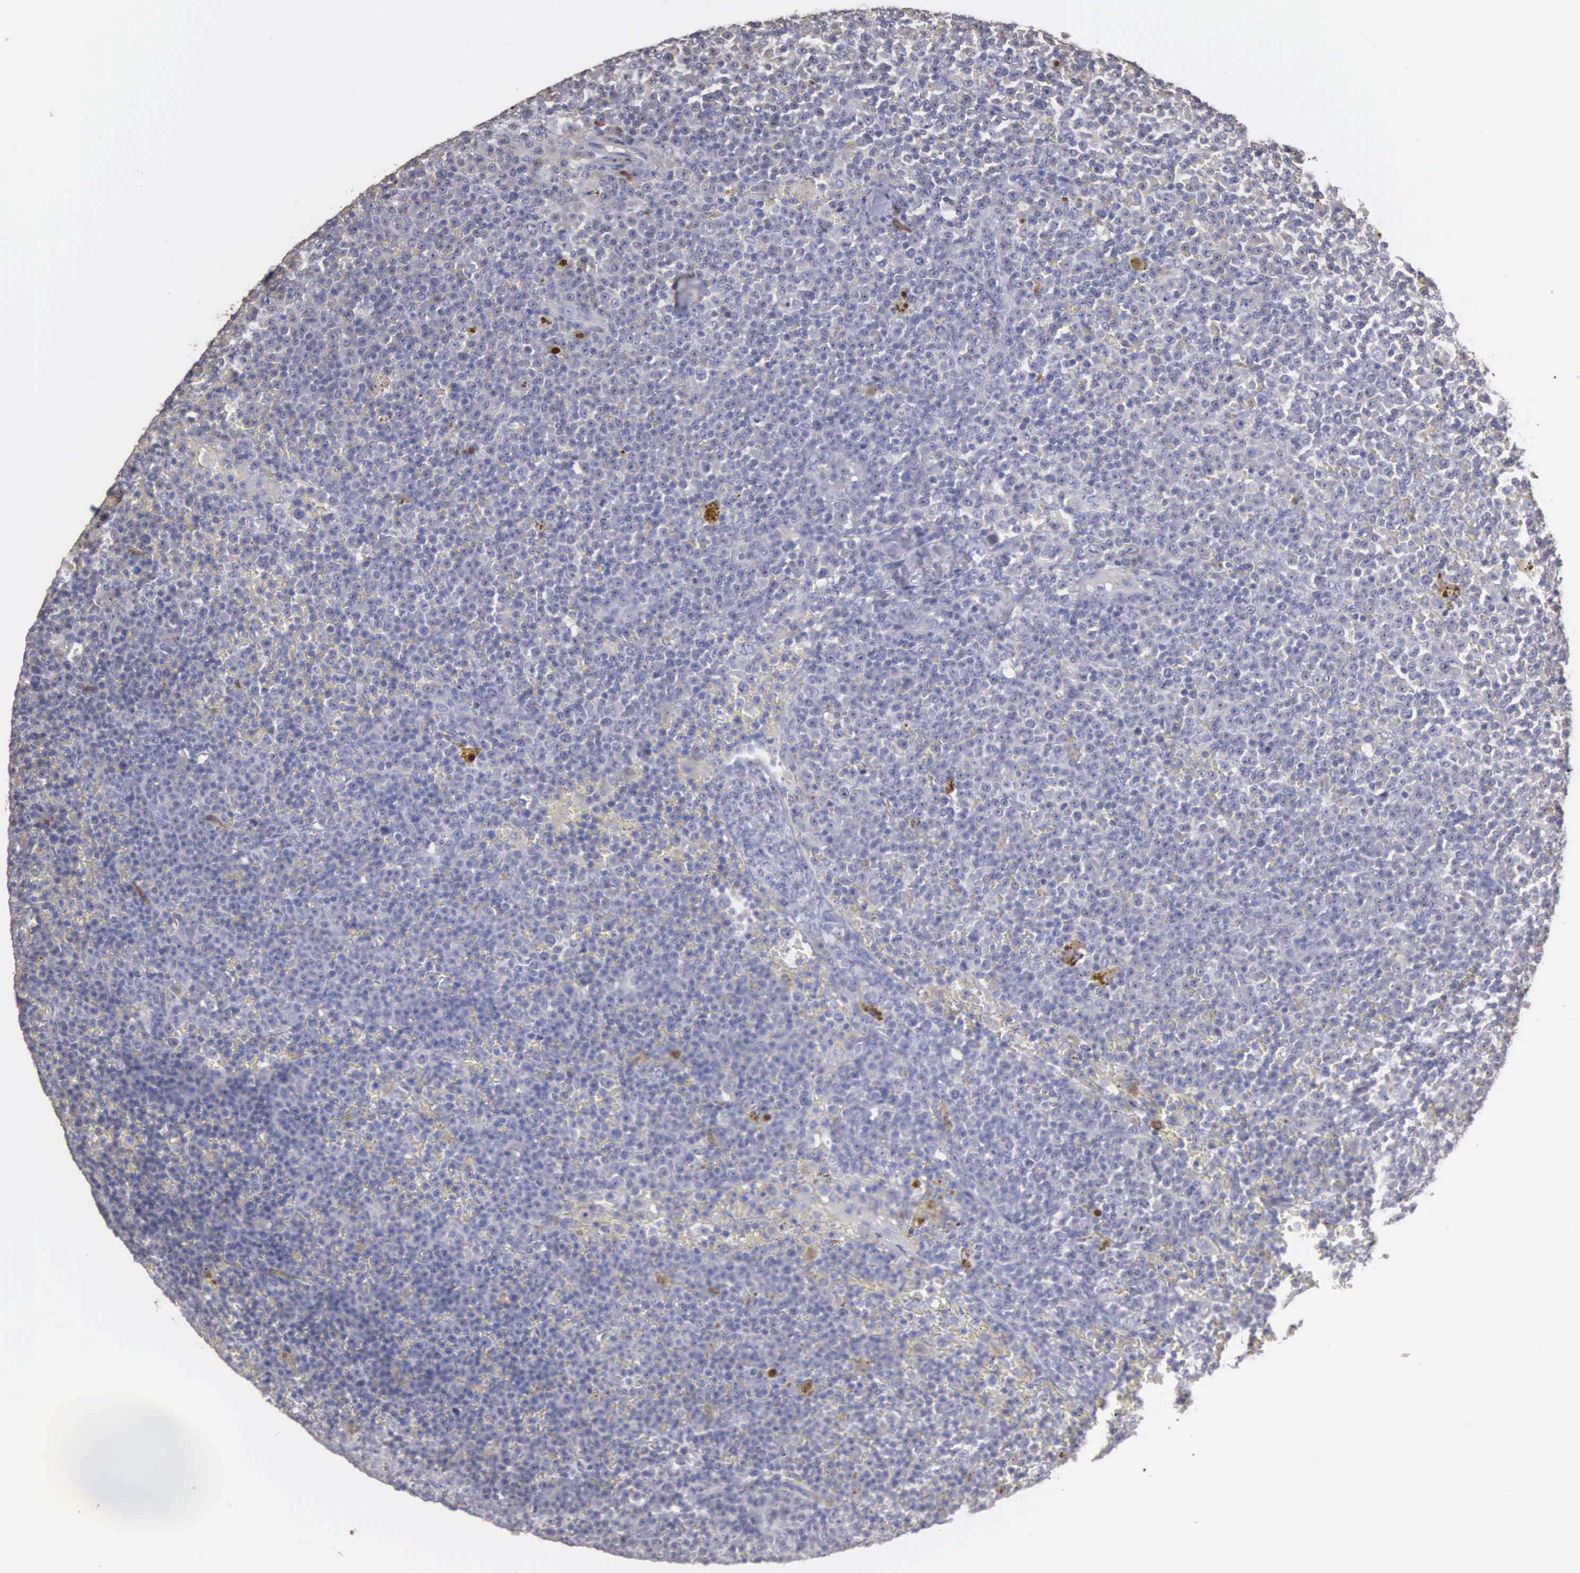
{"staining": {"intensity": "negative", "quantity": "none", "location": "none"}, "tissue": "lymphoma", "cell_type": "Tumor cells", "image_type": "cancer", "snomed": [{"axis": "morphology", "description": "Malignant lymphoma, non-Hodgkin's type, Low grade"}, {"axis": "topography", "description": "Lymph node"}], "caption": "This is an immunohistochemistry image of low-grade malignant lymphoma, non-Hodgkin's type. There is no positivity in tumor cells.", "gene": "ENO3", "patient": {"sex": "male", "age": 50}}